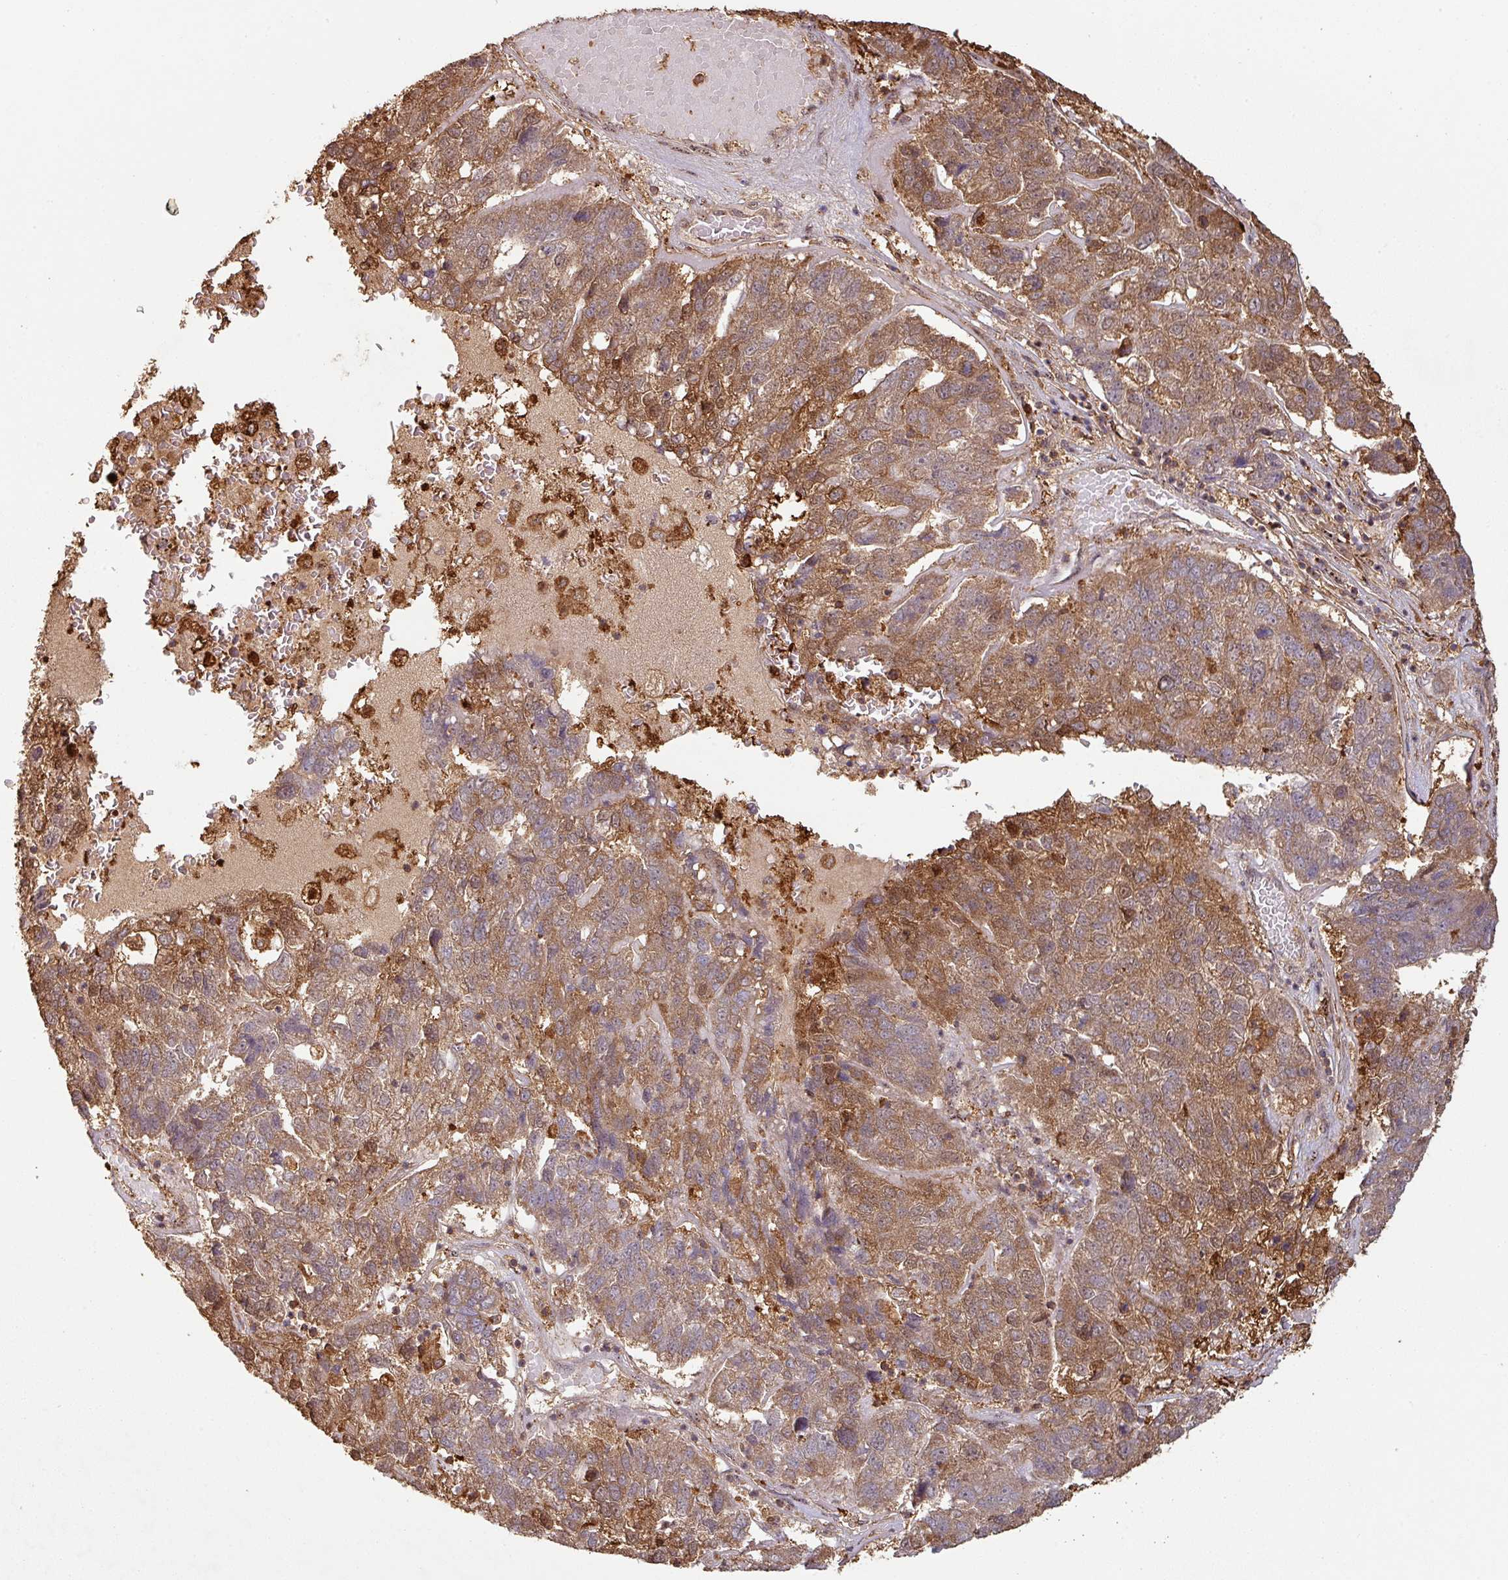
{"staining": {"intensity": "moderate", "quantity": ">75%", "location": "cytoplasmic/membranous"}, "tissue": "pancreatic cancer", "cell_type": "Tumor cells", "image_type": "cancer", "snomed": [{"axis": "morphology", "description": "Adenocarcinoma, NOS"}, {"axis": "topography", "description": "Pancreas"}], "caption": "IHC staining of pancreatic cancer, which displays medium levels of moderate cytoplasmic/membranous expression in approximately >75% of tumor cells indicating moderate cytoplasmic/membranous protein positivity. The staining was performed using DAB (brown) for protein detection and nuclei were counterstained in hematoxylin (blue).", "gene": "ZNF322", "patient": {"sex": "female", "age": 61}}